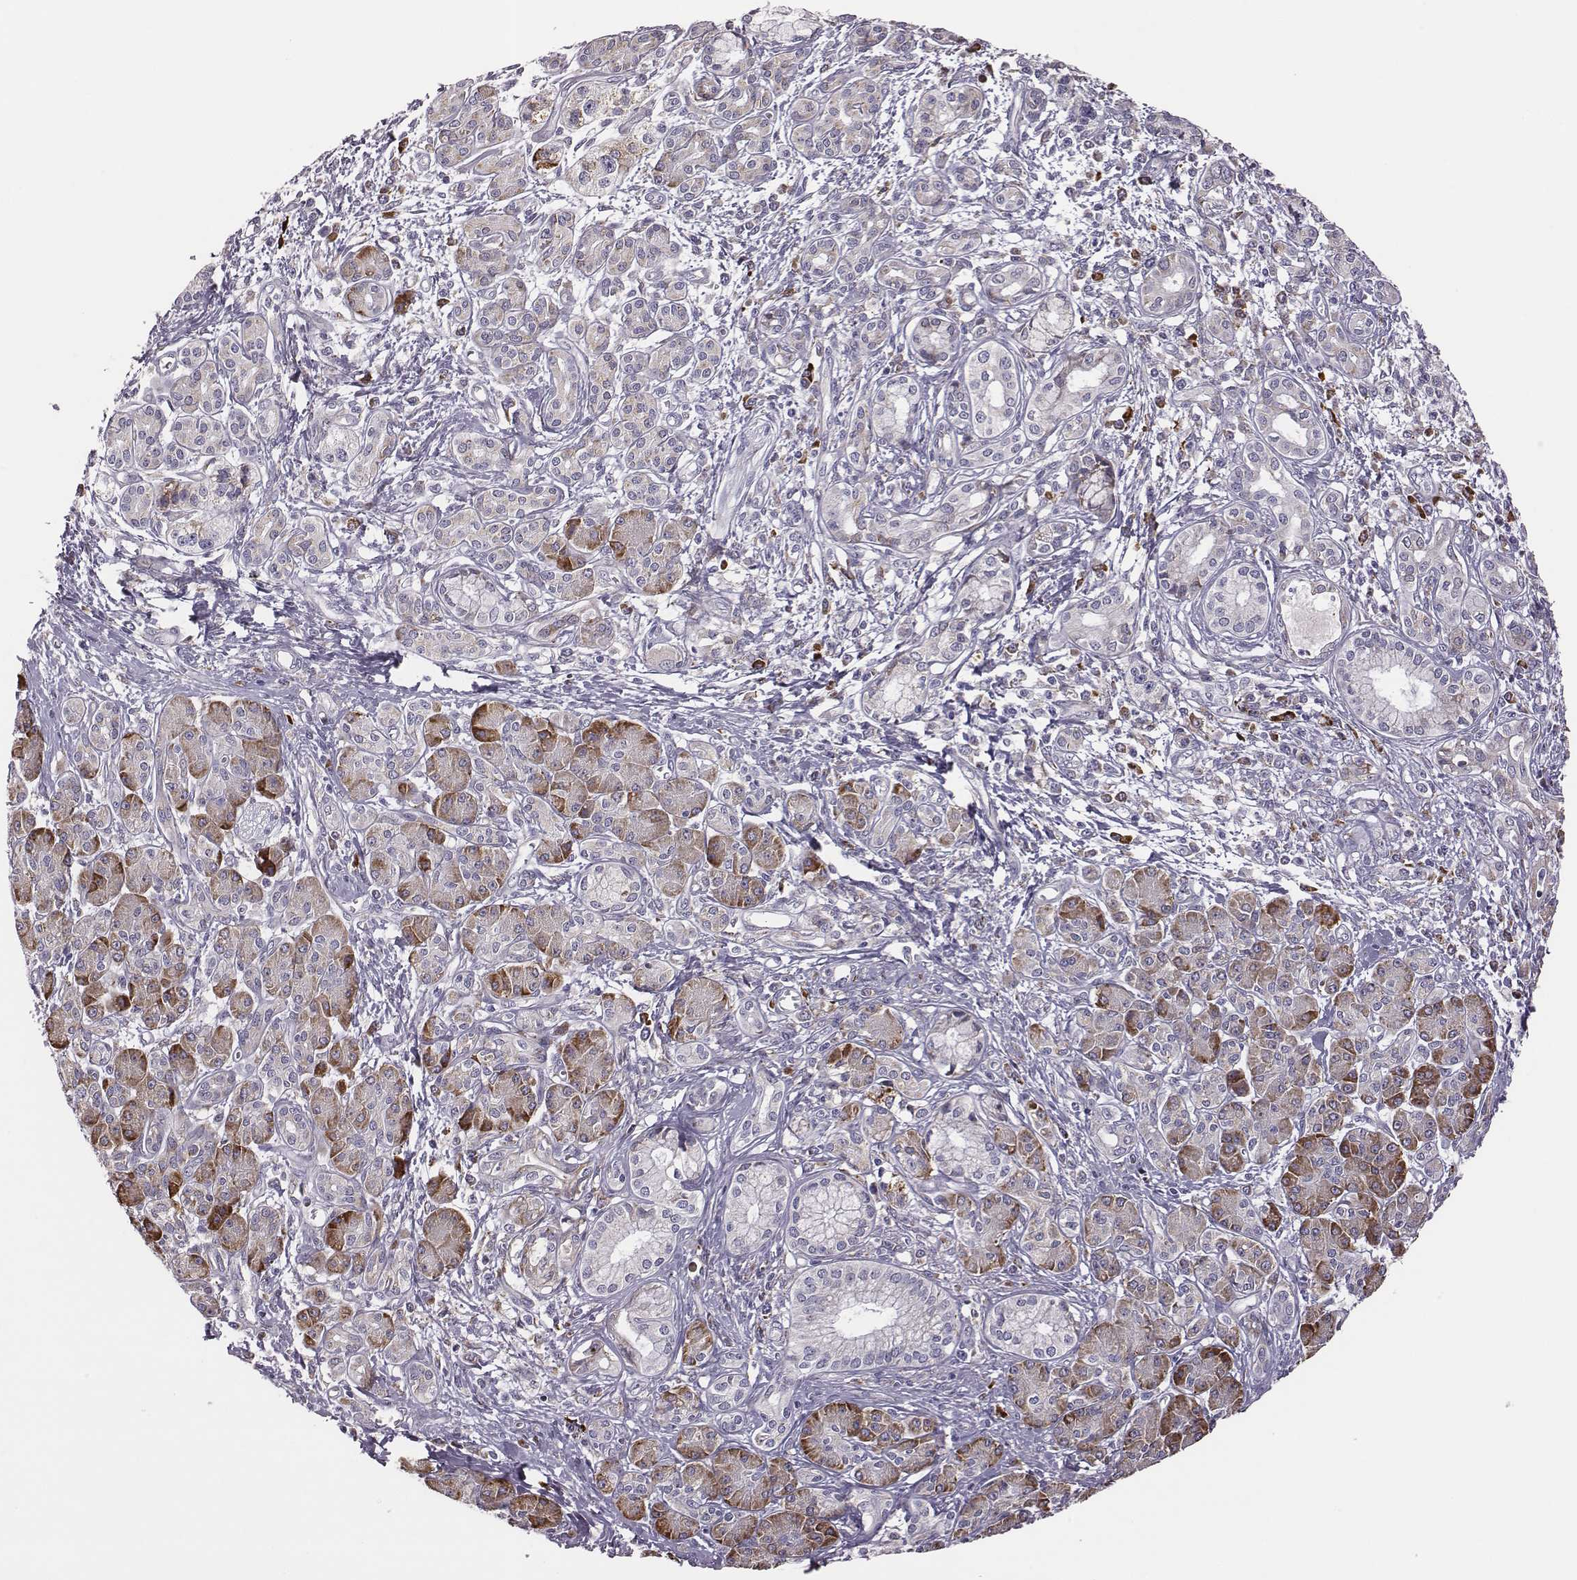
{"staining": {"intensity": "moderate", "quantity": "<25%", "location": "cytoplasmic/membranous"}, "tissue": "pancreatic cancer", "cell_type": "Tumor cells", "image_type": "cancer", "snomed": [{"axis": "morphology", "description": "Adenocarcinoma, NOS"}, {"axis": "topography", "description": "Pancreas"}], "caption": "Human pancreatic cancer (adenocarcinoma) stained with a protein marker exhibits moderate staining in tumor cells.", "gene": "SELENOI", "patient": {"sex": "male", "age": 70}}